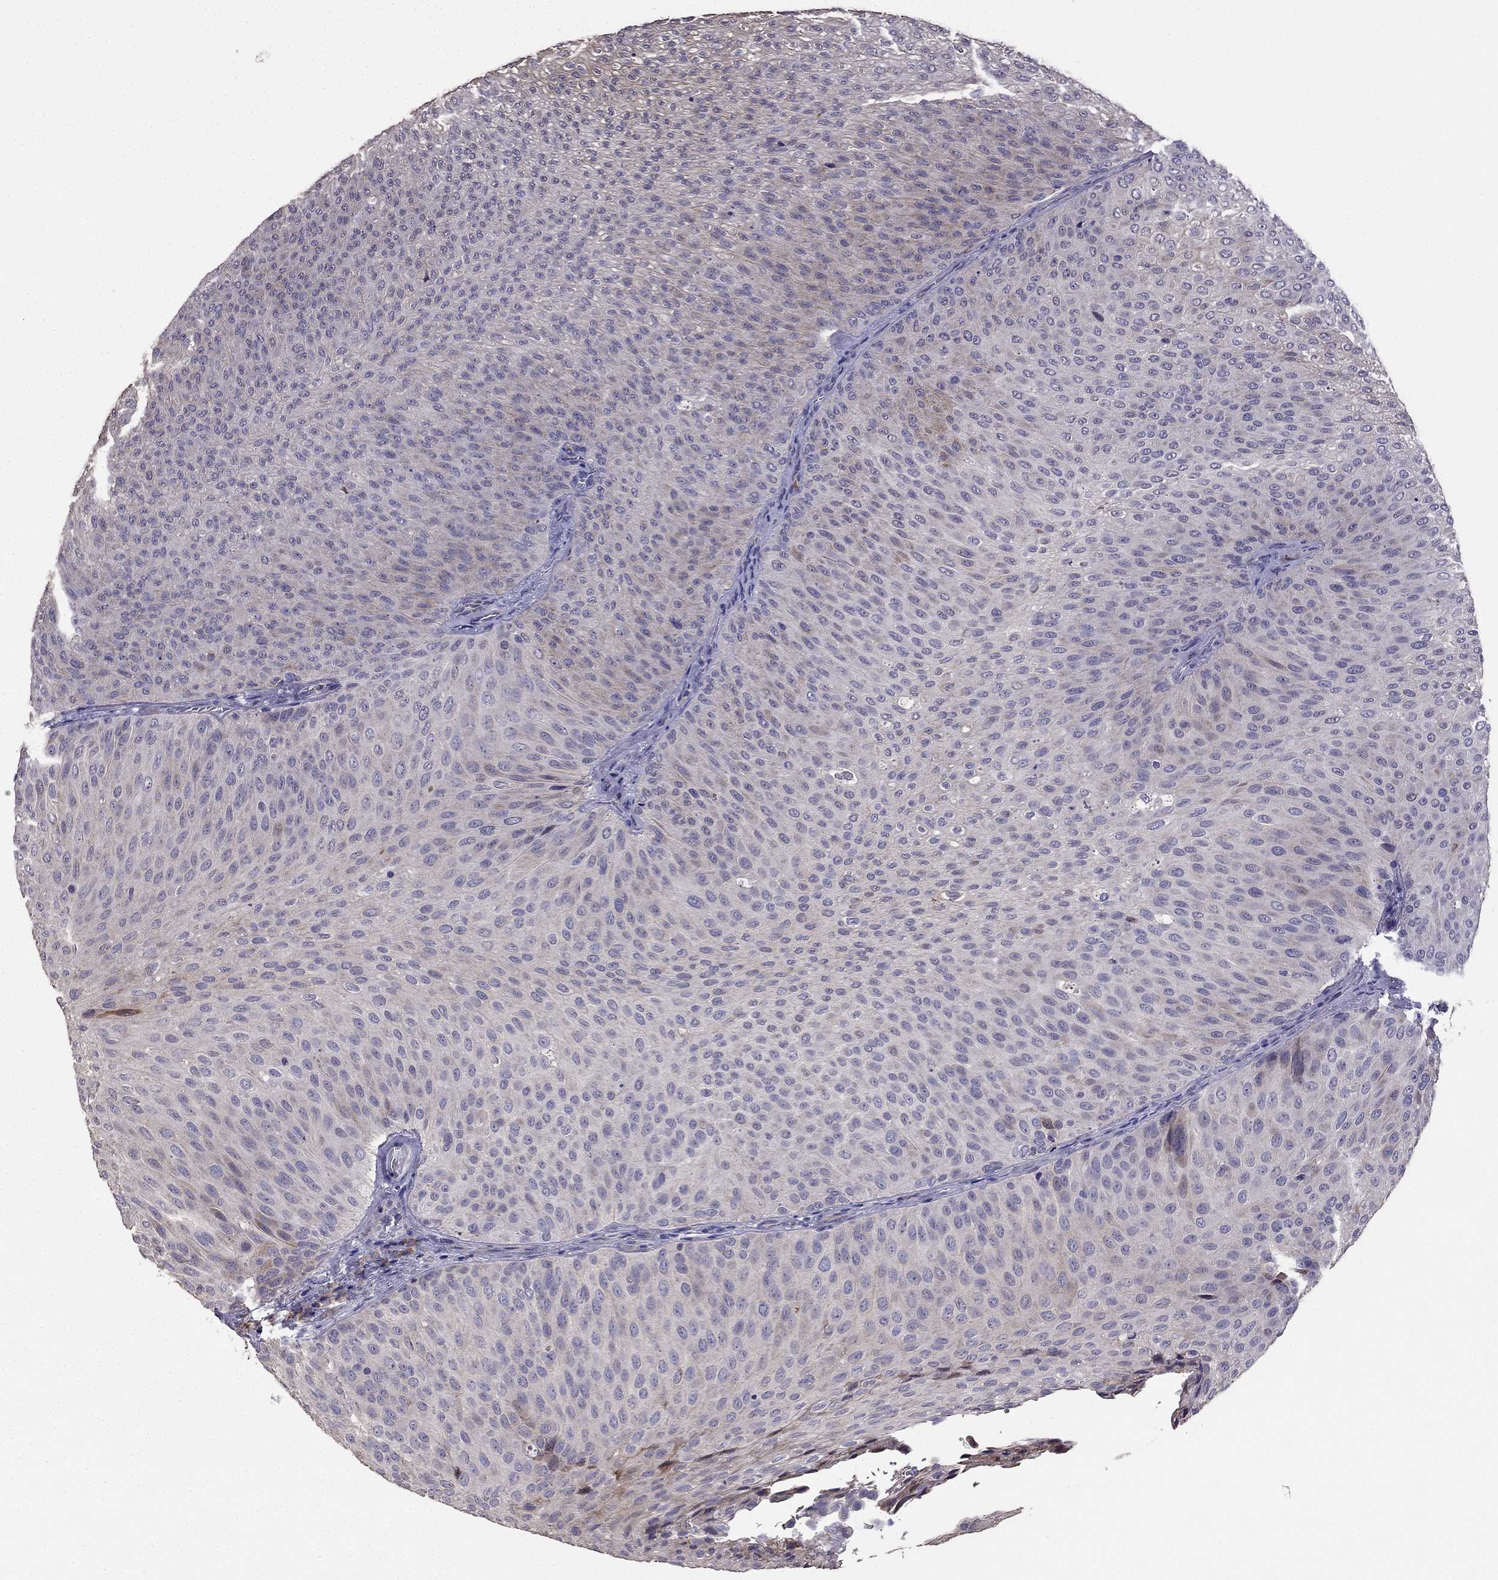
{"staining": {"intensity": "weak", "quantity": "<25%", "location": "cytoplasmic/membranous"}, "tissue": "urothelial cancer", "cell_type": "Tumor cells", "image_type": "cancer", "snomed": [{"axis": "morphology", "description": "Urothelial carcinoma, Low grade"}, {"axis": "topography", "description": "Urinary bladder"}], "caption": "High magnification brightfield microscopy of urothelial cancer stained with DAB (3,3'-diaminobenzidine) (brown) and counterstained with hematoxylin (blue): tumor cells show no significant expression.", "gene": "CDH9", "patient": {"sex": "male", "age": 78}}